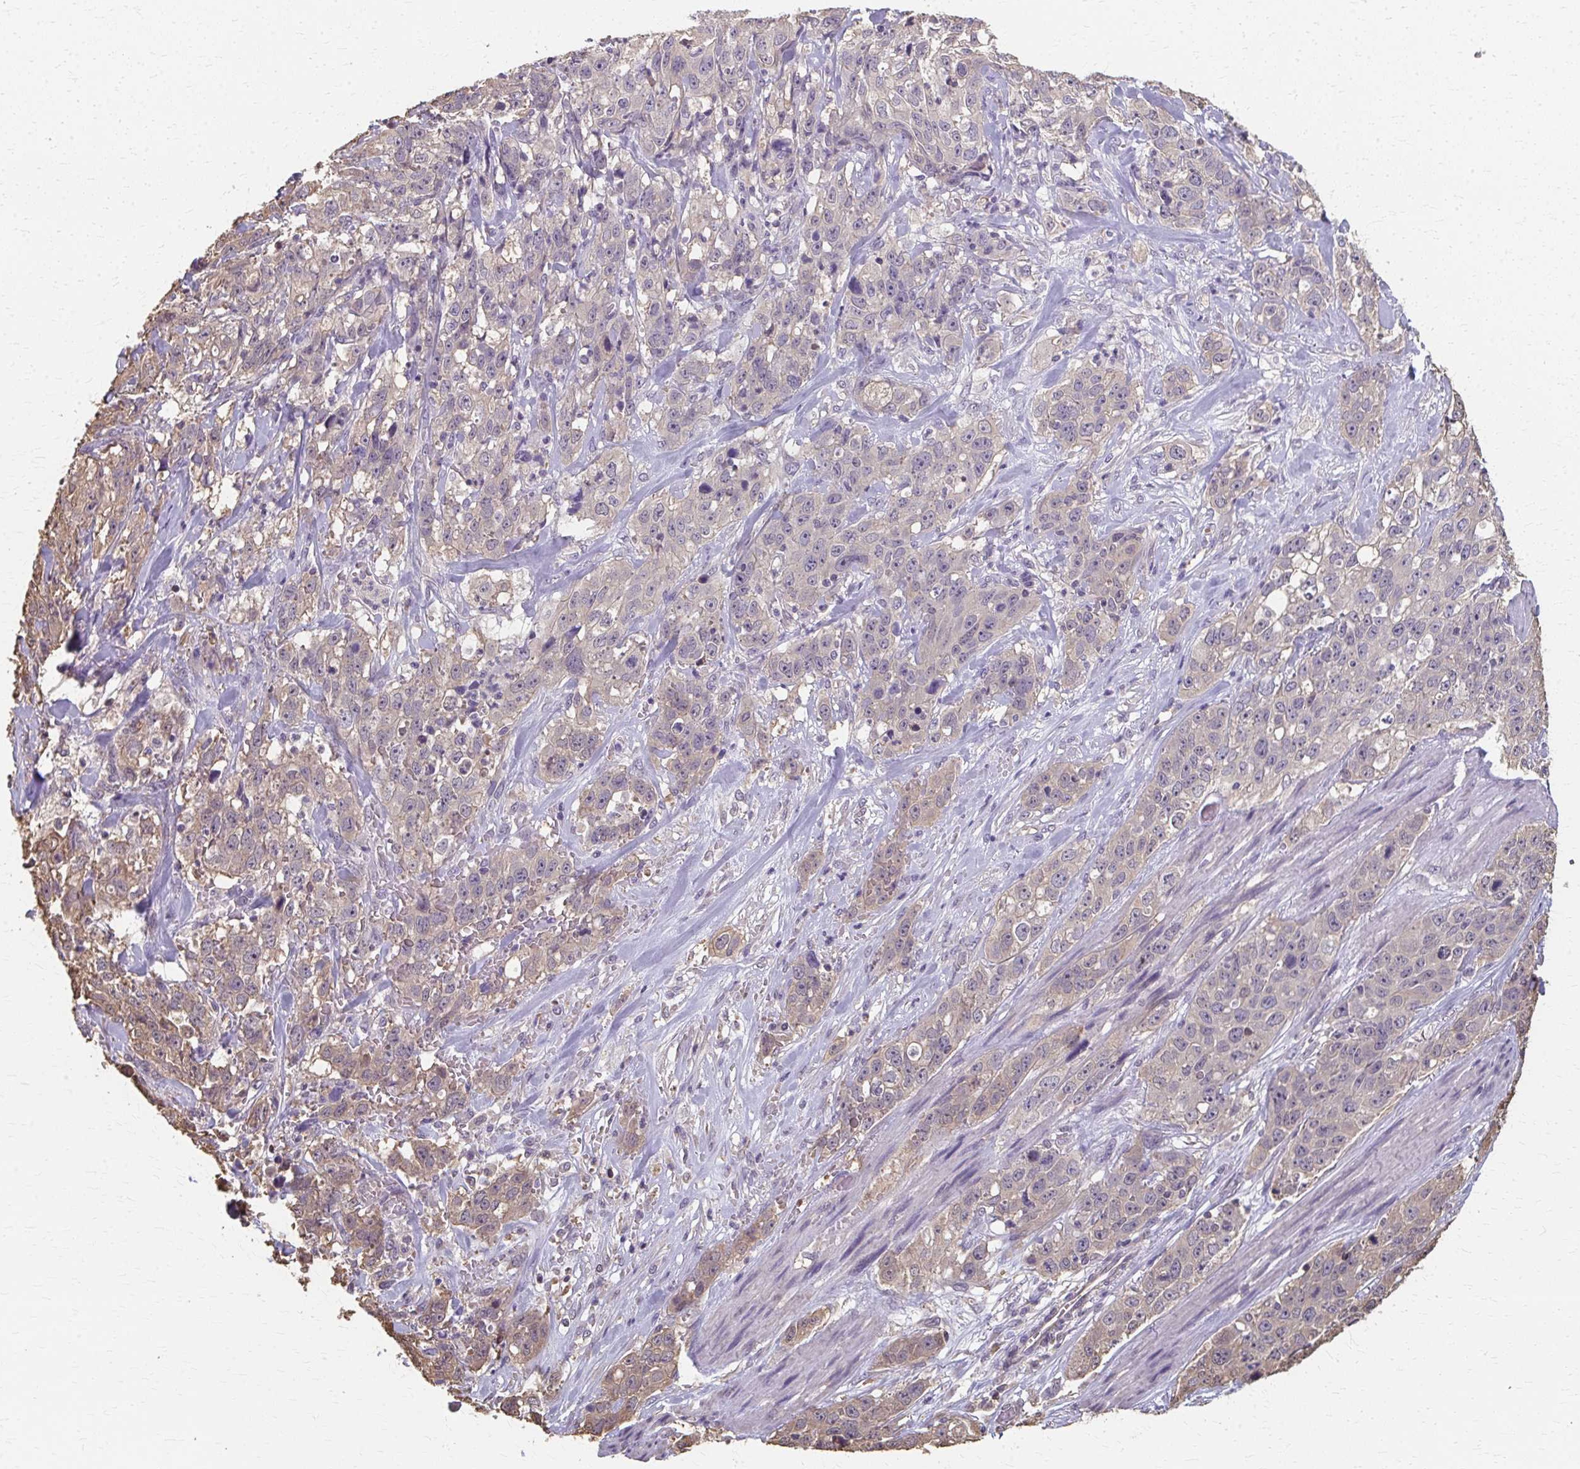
{"staining": {"intensity": "weak", "quantity": "25%-75%", "location": "cytoplasmic/membranous"}, "tissue": "stomach cancer", "cell_type": "Tumor cells", "image_type": "cancer", "snomed": [{"axis": "morphology", "description": "Adenocarcinoma, NOS"}, {"axis": "topography", "description": "Stomach"}], "caption": "A micrograph of human stomach adenocarcinoma stained for a protein exhibits weak cytoplasmic/membranous brown staining in tumor cells. (DAB (3,3'-diaminobenzidine) IHC, brown staining for protein, blue staining for nuclei).", "gene": "RABGAP1L", "patient": {"sex": "male", "age": 48}}